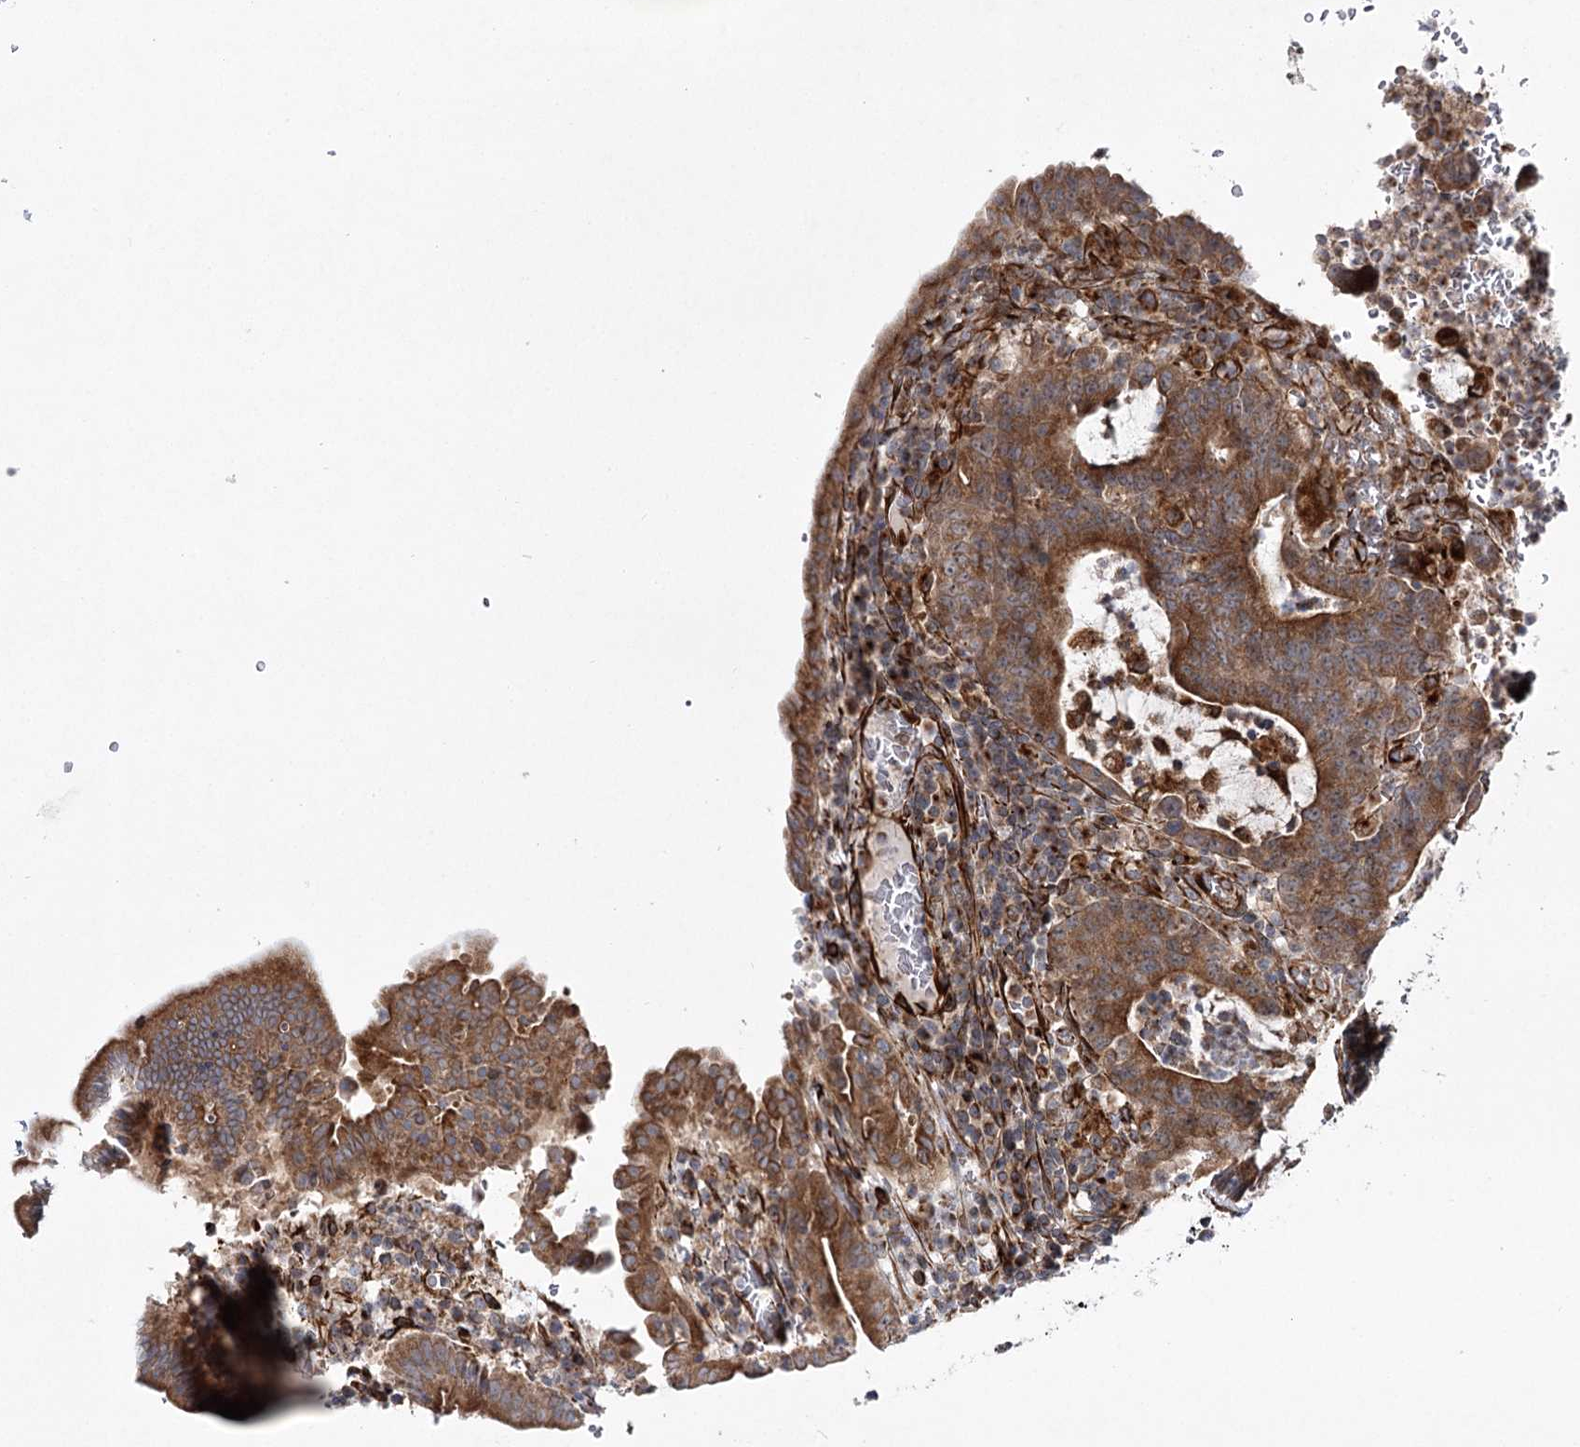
{"staining": {"intensity": "moderate", "quantity": ">75%", "location": "cytoplasmic/membranous"}, "tissue": "colorectal cancer", "cell_type": "Tumor cells", "image_type": "cancer", "snomed": [{"axis": "morphology", "description": "Normal tissue, NOS"}, {"axis": "morphology", "description": "Adenocarcinoma, NOS"}, {"axis": "topography", "description": "Colon"}], "caption": "Immunohistochemistry staining of colorectal adenocarcinoma, which exhibits medium levels of moderate cytoplasmic/membranous expression in approximately >75% of tumor cells indicating moderate cytoplasmic/membranous protein positivity. The staining was performed using DAB (3,3'-diaminobenzidine) (brown) for protein detection and nuclei were counterstained in hematoxylin (blue).", "gene": "DPEP2", "patient": {"sex": "female", "age": 75}}